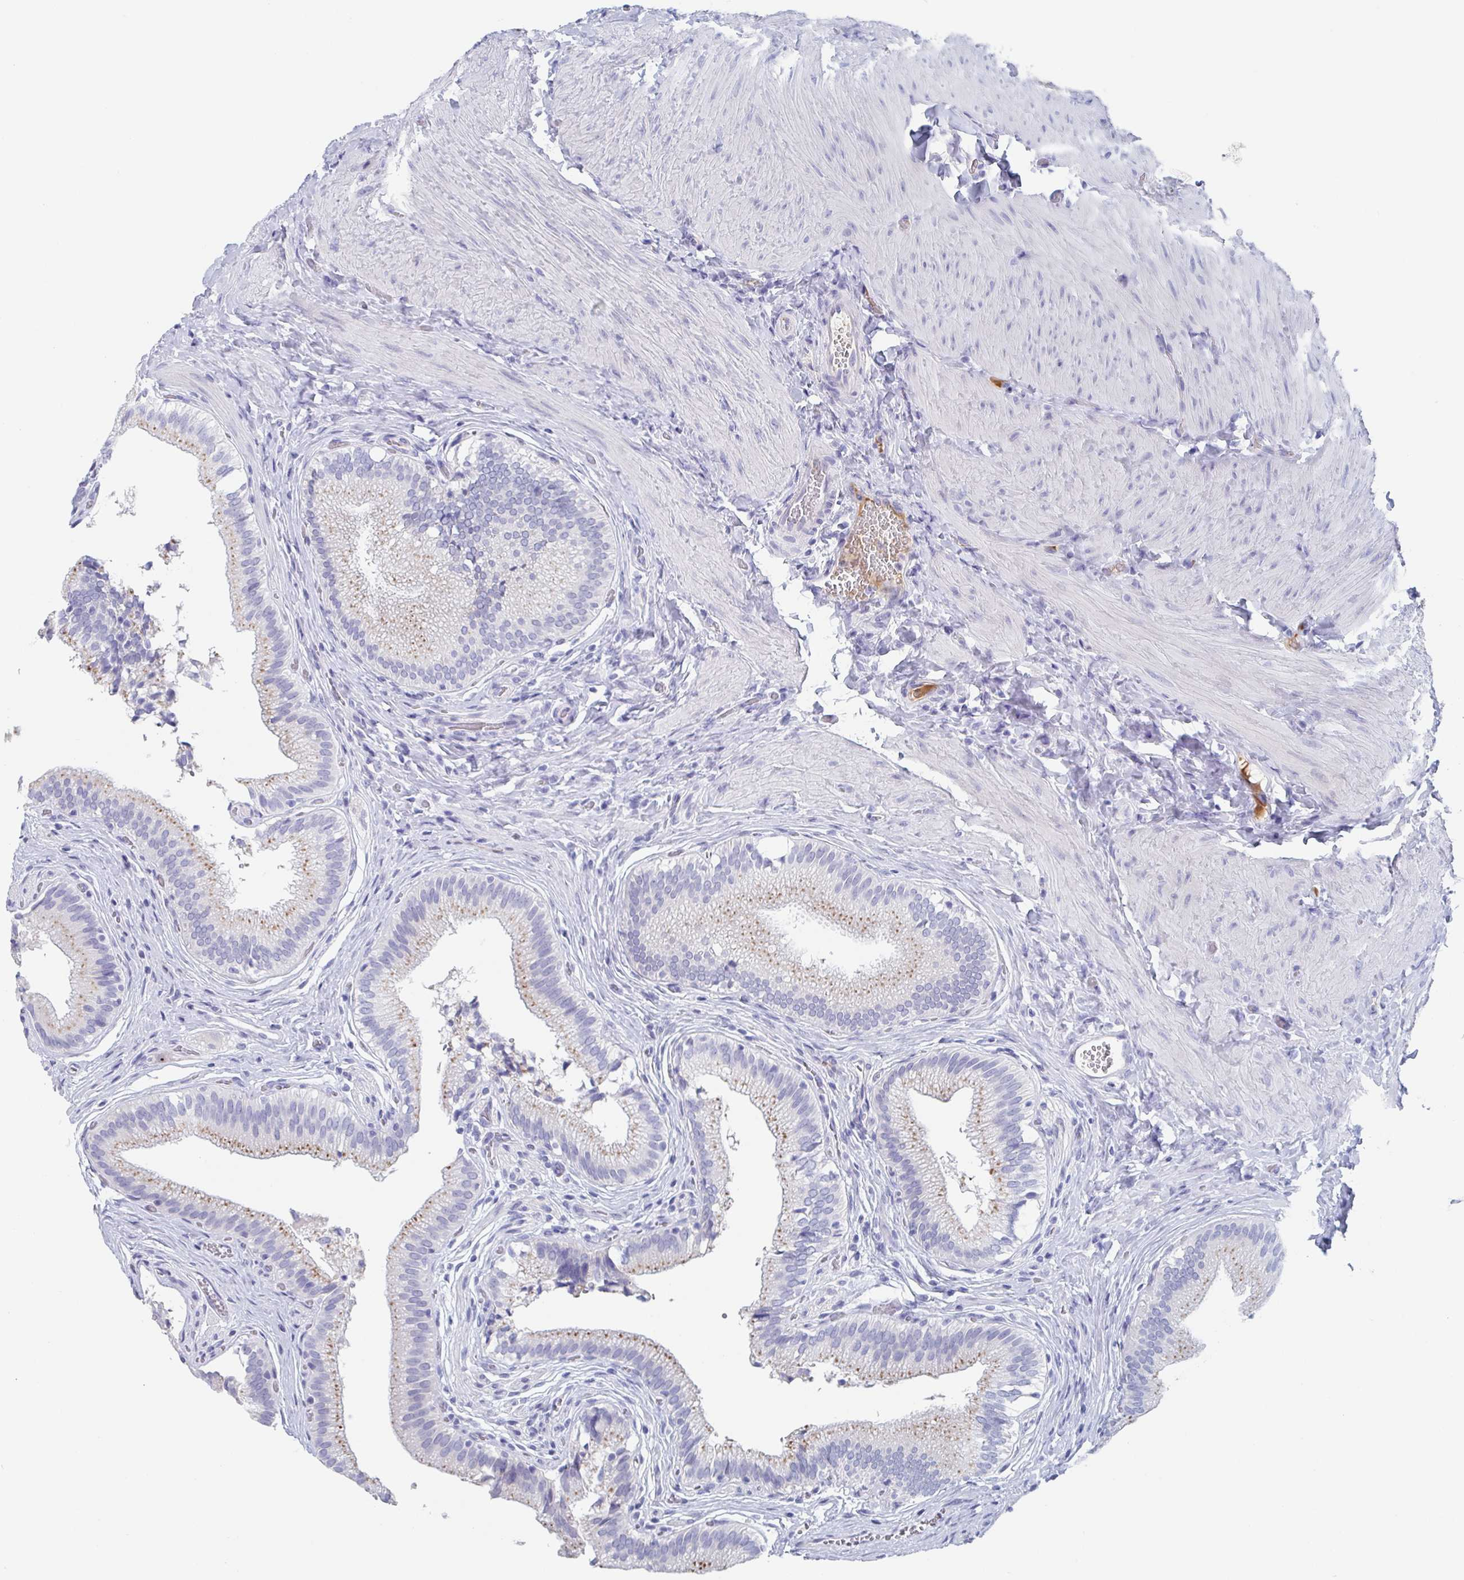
{"staining": {"intensity": "moderate", "quantity": "25%-75%", "location": "cytoplasmic/membranous"}, "tissue": "gallbladder", "cell_type": "Glandular cells", "image_type": "normal", "snomed": [{"axis": "morphology", "description": "Normal tissue, NOS"}, {"axis": "topography", "description": "Gallbladder"}, {"axis": "topography", "description": "Peripheral nerve tissue"}], "caption": "IHC of unremarkable human gallbladder reveals medium levels of moderate cytoplasmic/membranous expression in about 25%-75% of glandular cells. The protein of interest is shown in brown color, while the nuclei are stained blue.", "gene": "NT5C3B", "patient": {"sex": "male", "age": 17}}